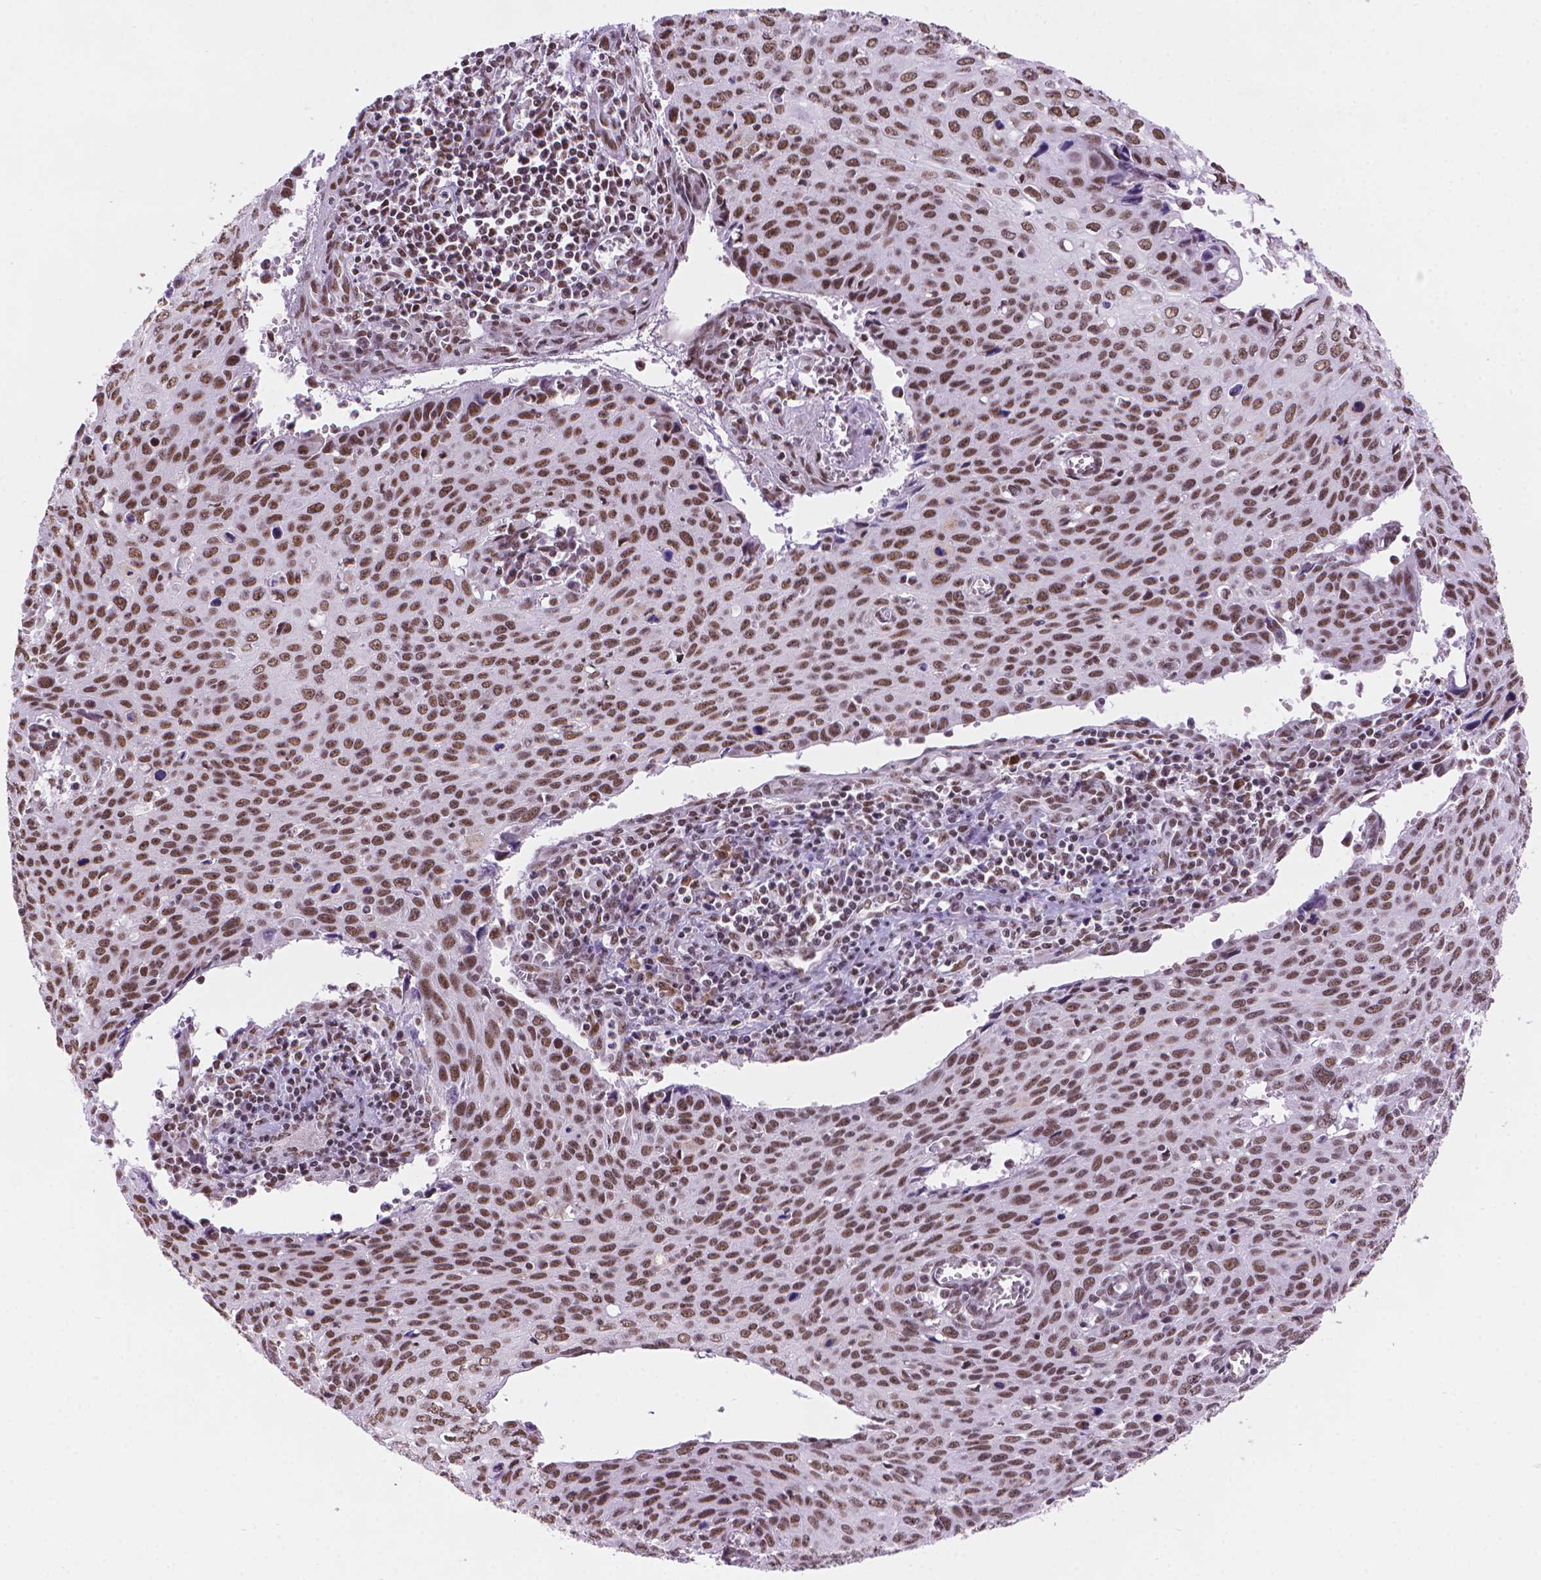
{"staining": {"intensity": "moderate", "quantity": ">75%", "location": "nuclear"}, "tissue": "cervical cancer", "cell_type": "Tumor cells", "image_type": "cancer", "snomed": [{"axis": "morphology", "description": "Squamous cell carcinoma, NOS"}, {"axis": "topography", "description": "Cervix"}], "caption": "High-power microscopy captured an IHC photomicrograph of squamous cell carcinoma (cervical), revealing moderate nuclear staining in approximately >75% of tumor cells. (Stains: DAB in brown, nuclei in blue, Microscopy: brightfield microscopy at high magnification).", "gene": "RPA4", "patient": {"sex": "female", "age": 38}}